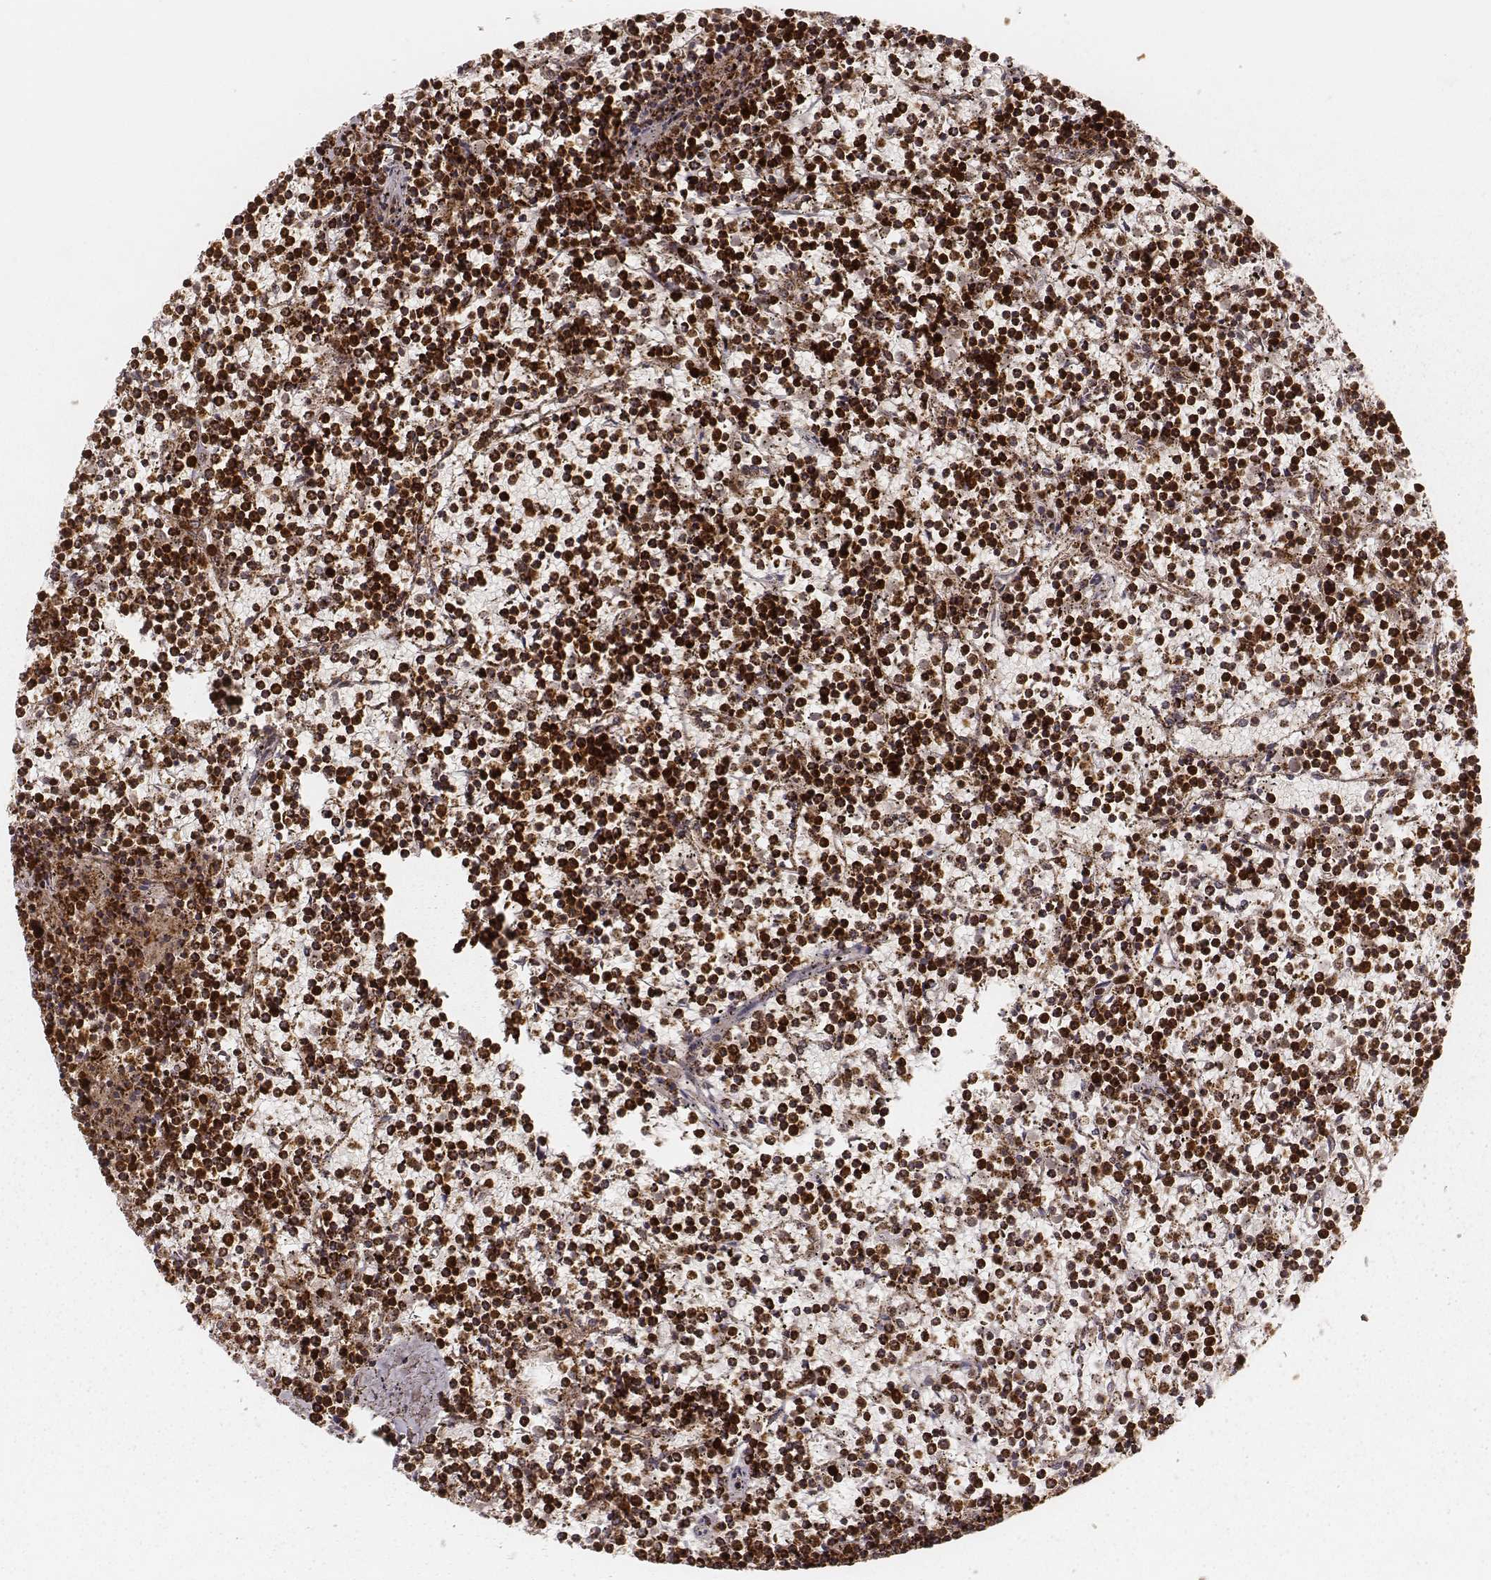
{"staining": {"intensity": "strong", "quantity": ">75%", "location": "cytoplasmic/membranous"}, "tissue": "lymphoma", "cell_type": "Tumor cells", "image_type": "cancer", "snomed": [{"axis": "morphology", "description": "Malignant lymphoma, non-Hodgkin's type, Low grade"}, {"axis": "topography", "description": "Spleen"}], "caption": "Lymphoma was stained to show a protein in brown. There is high levels of strong cytoplasmic/membranous expression in about >75% of tumor cells.", "gene": "CS", "patient": {"sex": "female", "age": 19}}